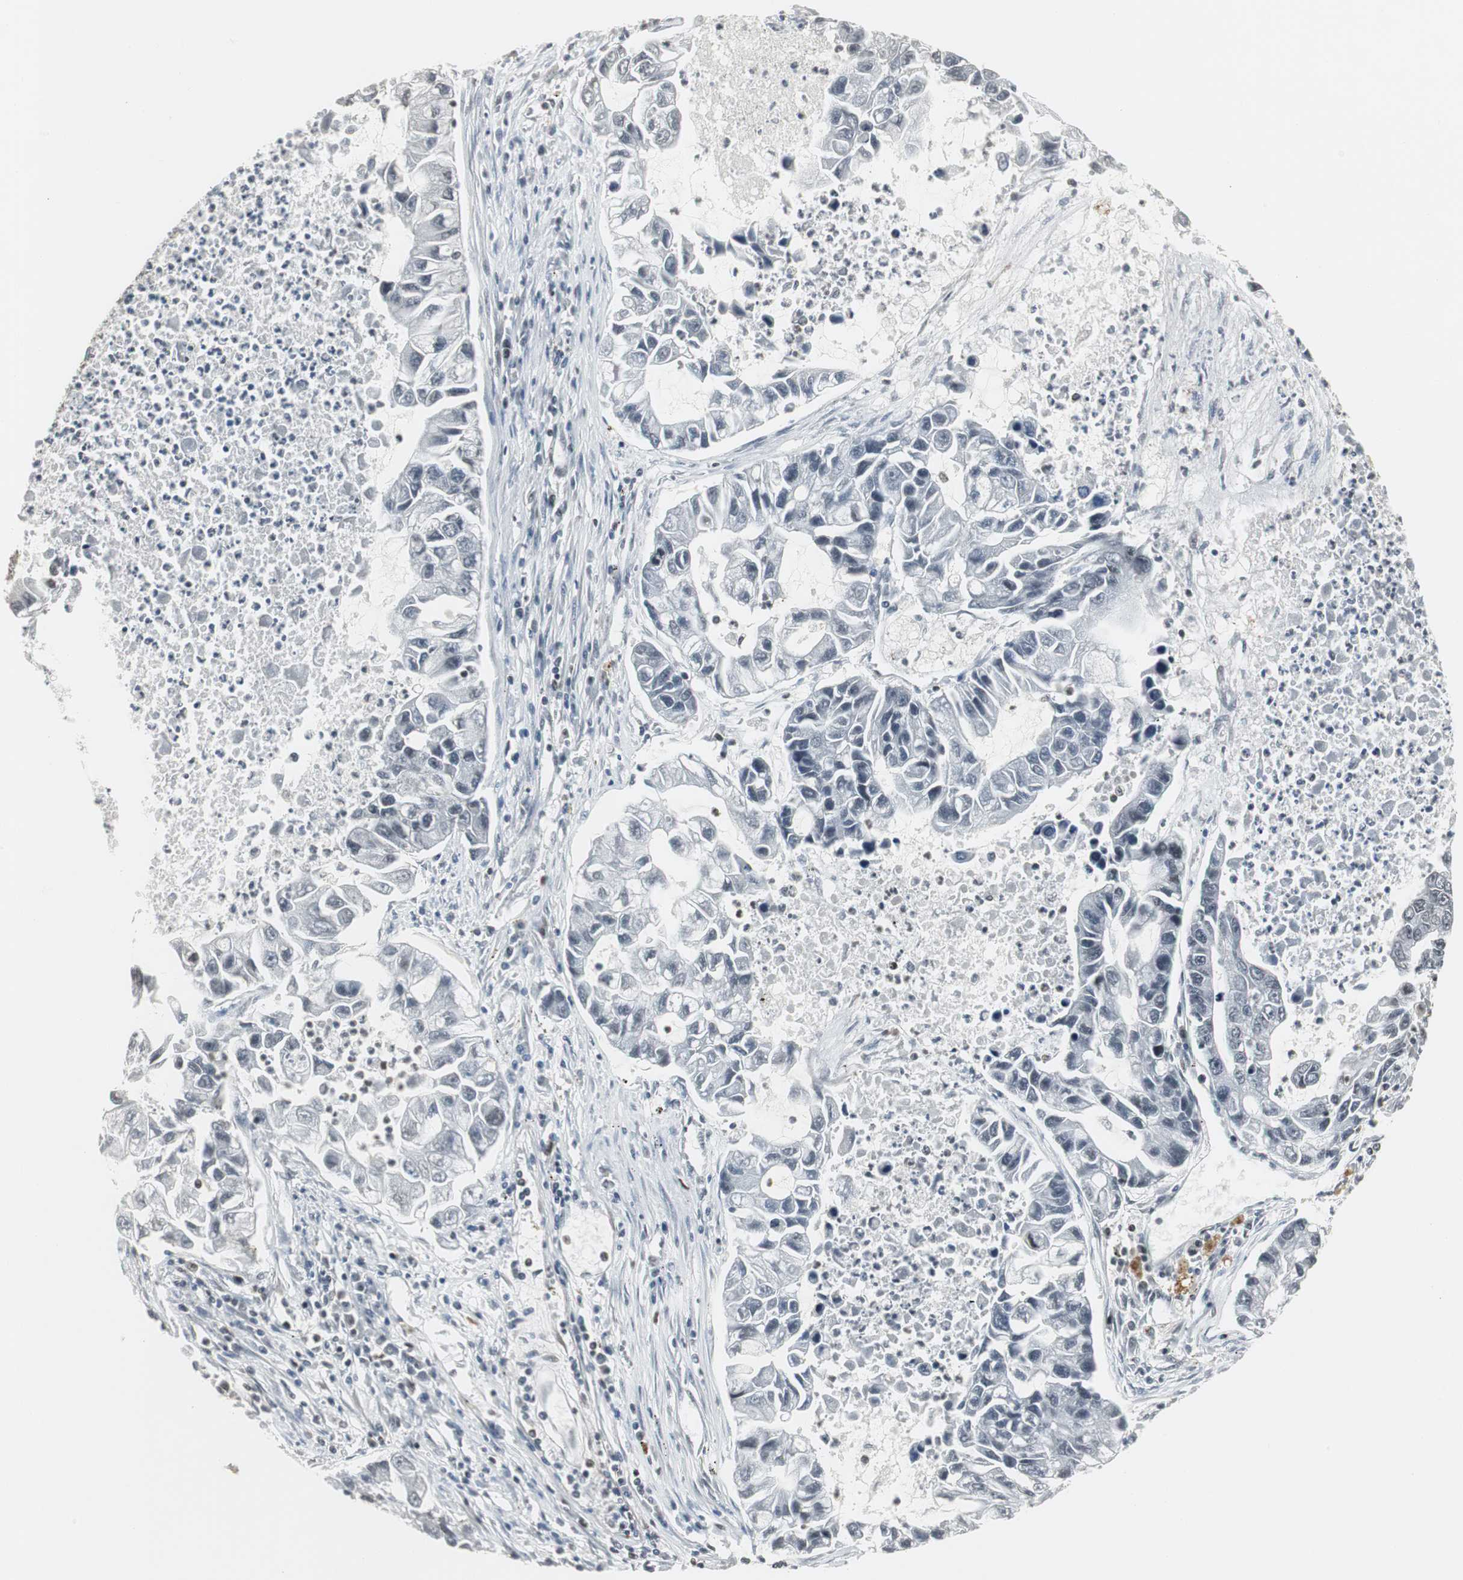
{"staining": {"intensity": "negative", "quantity": "none", "location": "none"}, "tissue": "lung cancer", "cell_type": "Tumor cells", "image_type": "cancer", "snomed": [{"axis": "morphology", "description": "Adenocarcinoma, NOS"}, {"axis": "topography", "description": "Lung"}], "caption": "Immunohistochemistry (IHC) micrograph of neoplastic tissue: lung cancer stained with DAB exhibits no significant protein expression in tumor cells.", "gene": "MPG", "patient": {"sex": "female", "age": 51}}